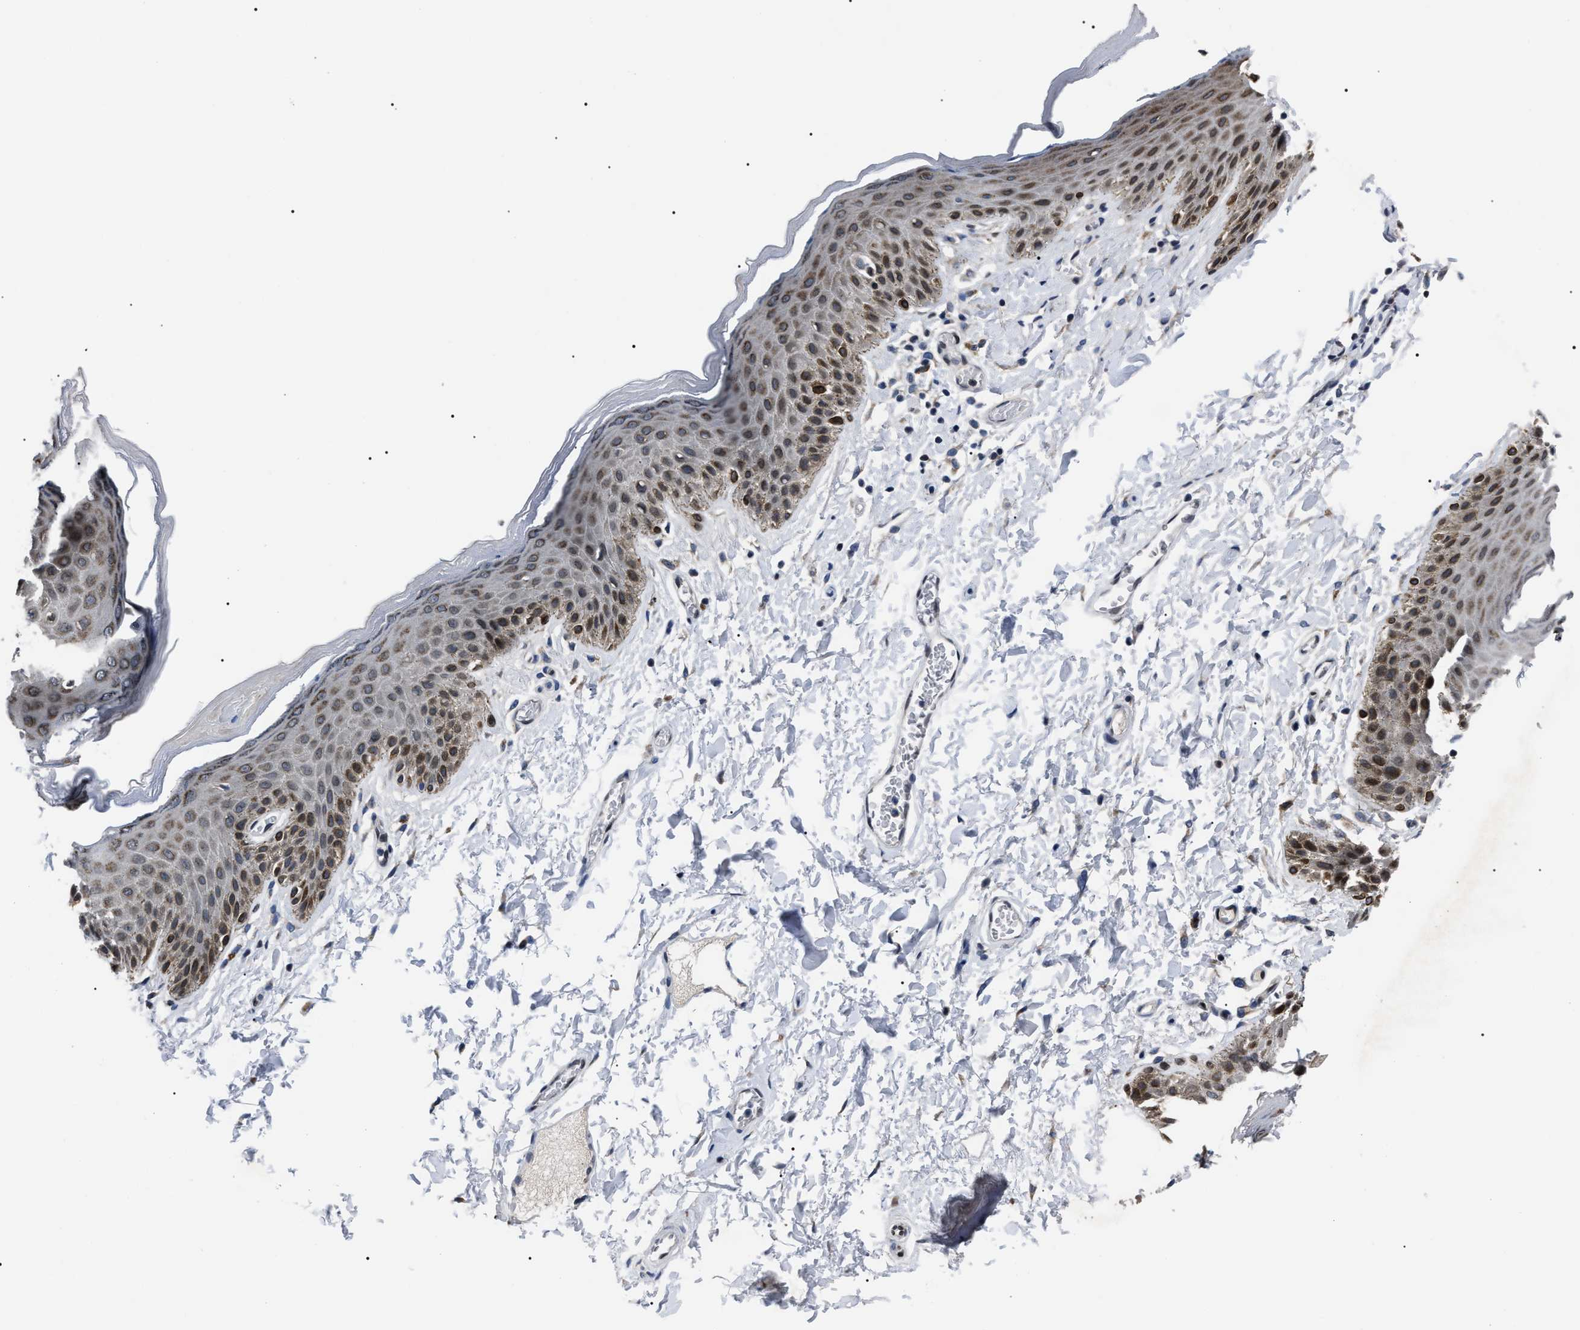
{"staining": {"intensity": "moderate", "quantity": ">75%", "location": "cytoplasmic/membranous"}, "tissue": "skin", "cell_type": "Epidermal cells", "image_type": "normal", "snomed": [{"axis": "morphology", "description": "Normal tissue, NOS"}, {"axis": "topography", "description": "Anal"}], "caption": "An image of human skin stained for a protein demonstrates moderate cytoplasmic/membranous brown staining in epidermal cells.", "gene": "LRRC14", "patient": {"sex": "male", "age": 44}}